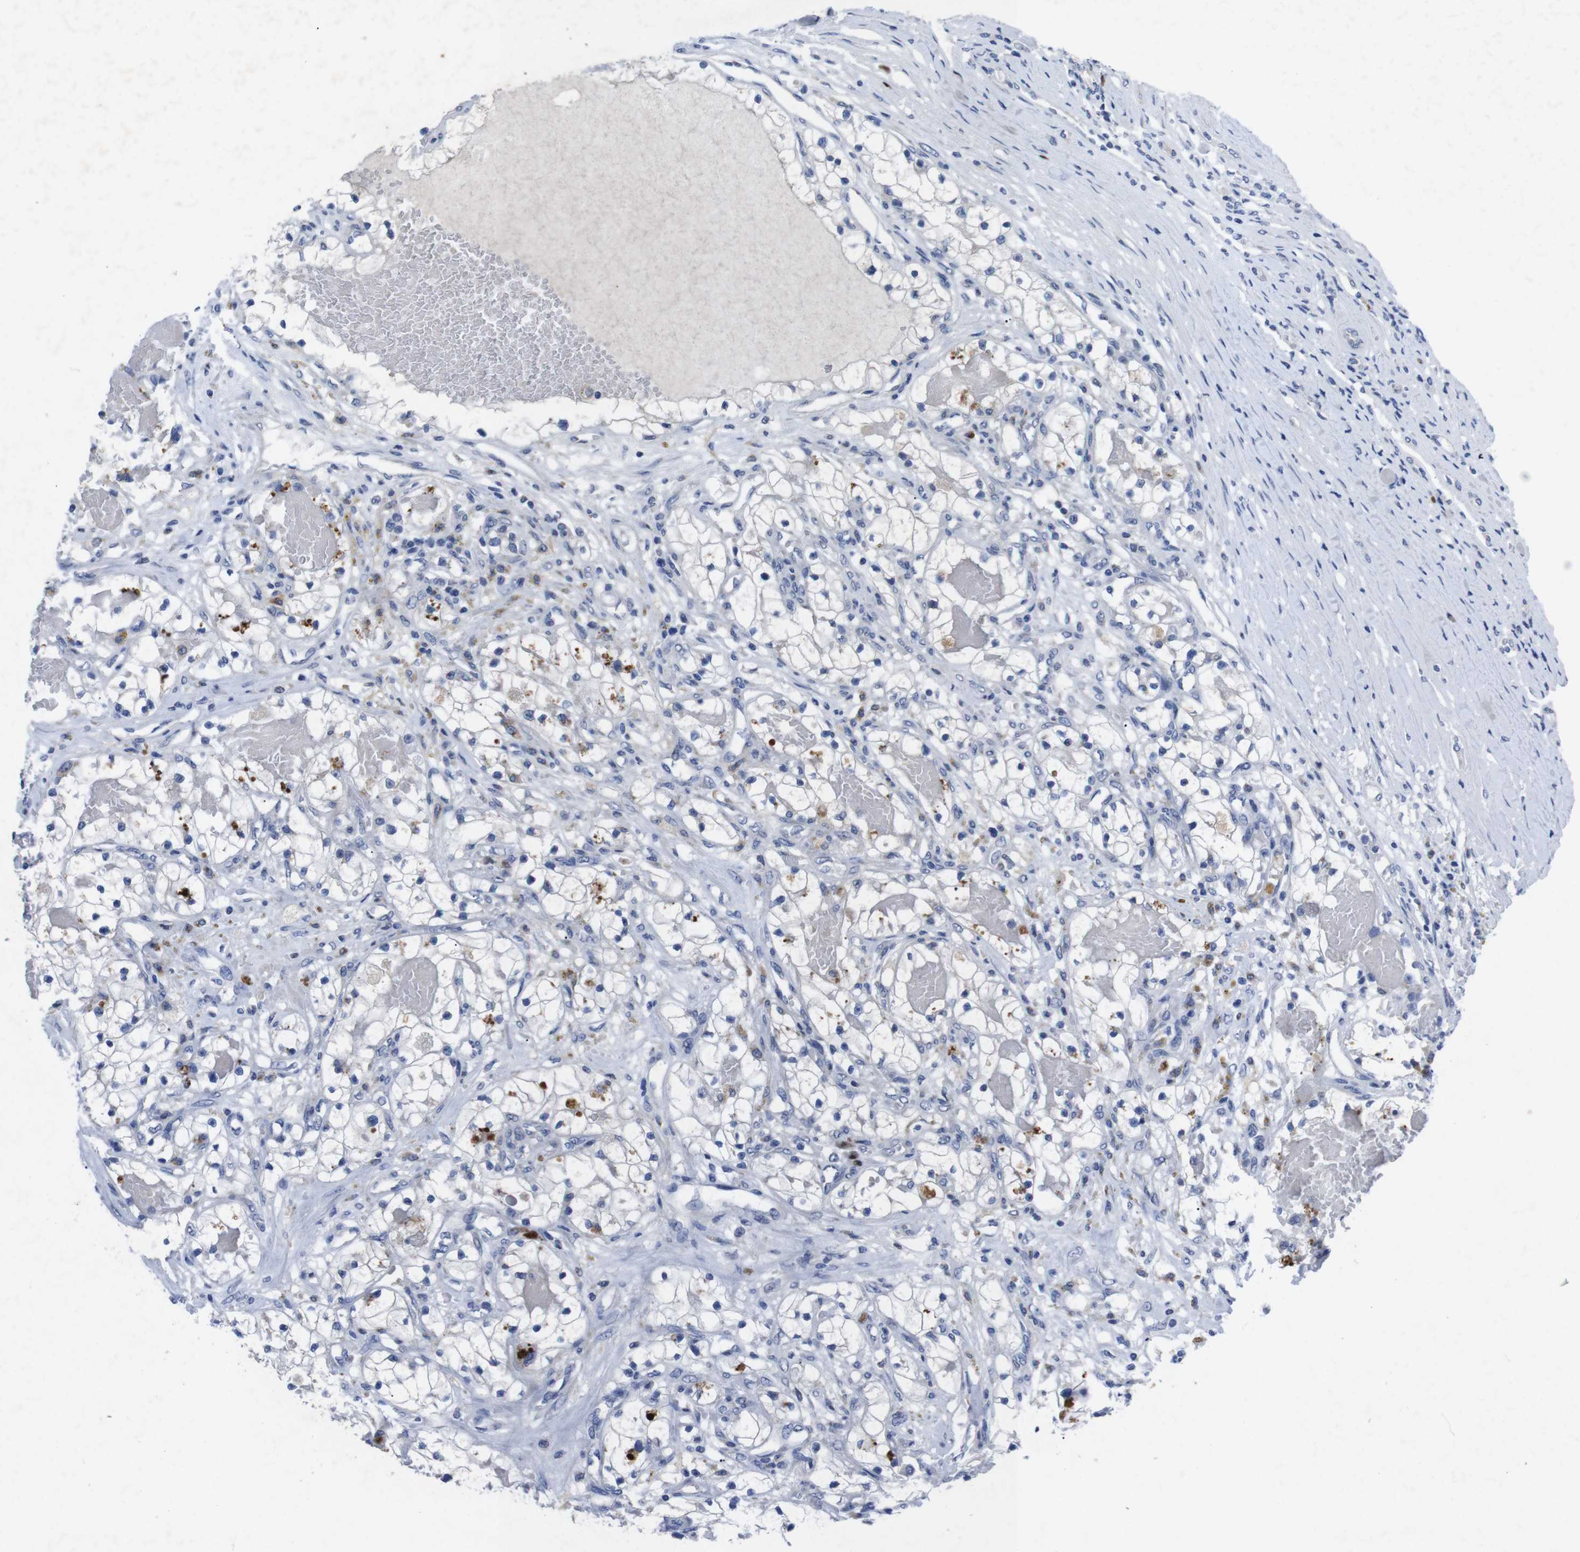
{"staining": {"intensity": "negative", "quantity": "none", "location": "none"}, "tissue": "renal cancer", "cell_type": "Tumor cells", "image_type": "cancer", "snomed": [{"axis": "morphology", "description": "Adenocarcinoma, NOS"}, {"axis": "topography", "description": "Kidney"}], "caption": "Immunohistochemistry (IHC) histopathology image of neoplastic tissue: renal cancer (adenocarcinoma) stained with DAB (3,3'-diaminobenzidine) demonstrates no significant protein positivity in tumor cells. (Stains: DAB immunohistochemistry with hematoxylin counter stain, Microscopy: brightfield microscopy at high magnification).", "gene": "IRF4", "patient": {"sex": "male", "age": 68}}